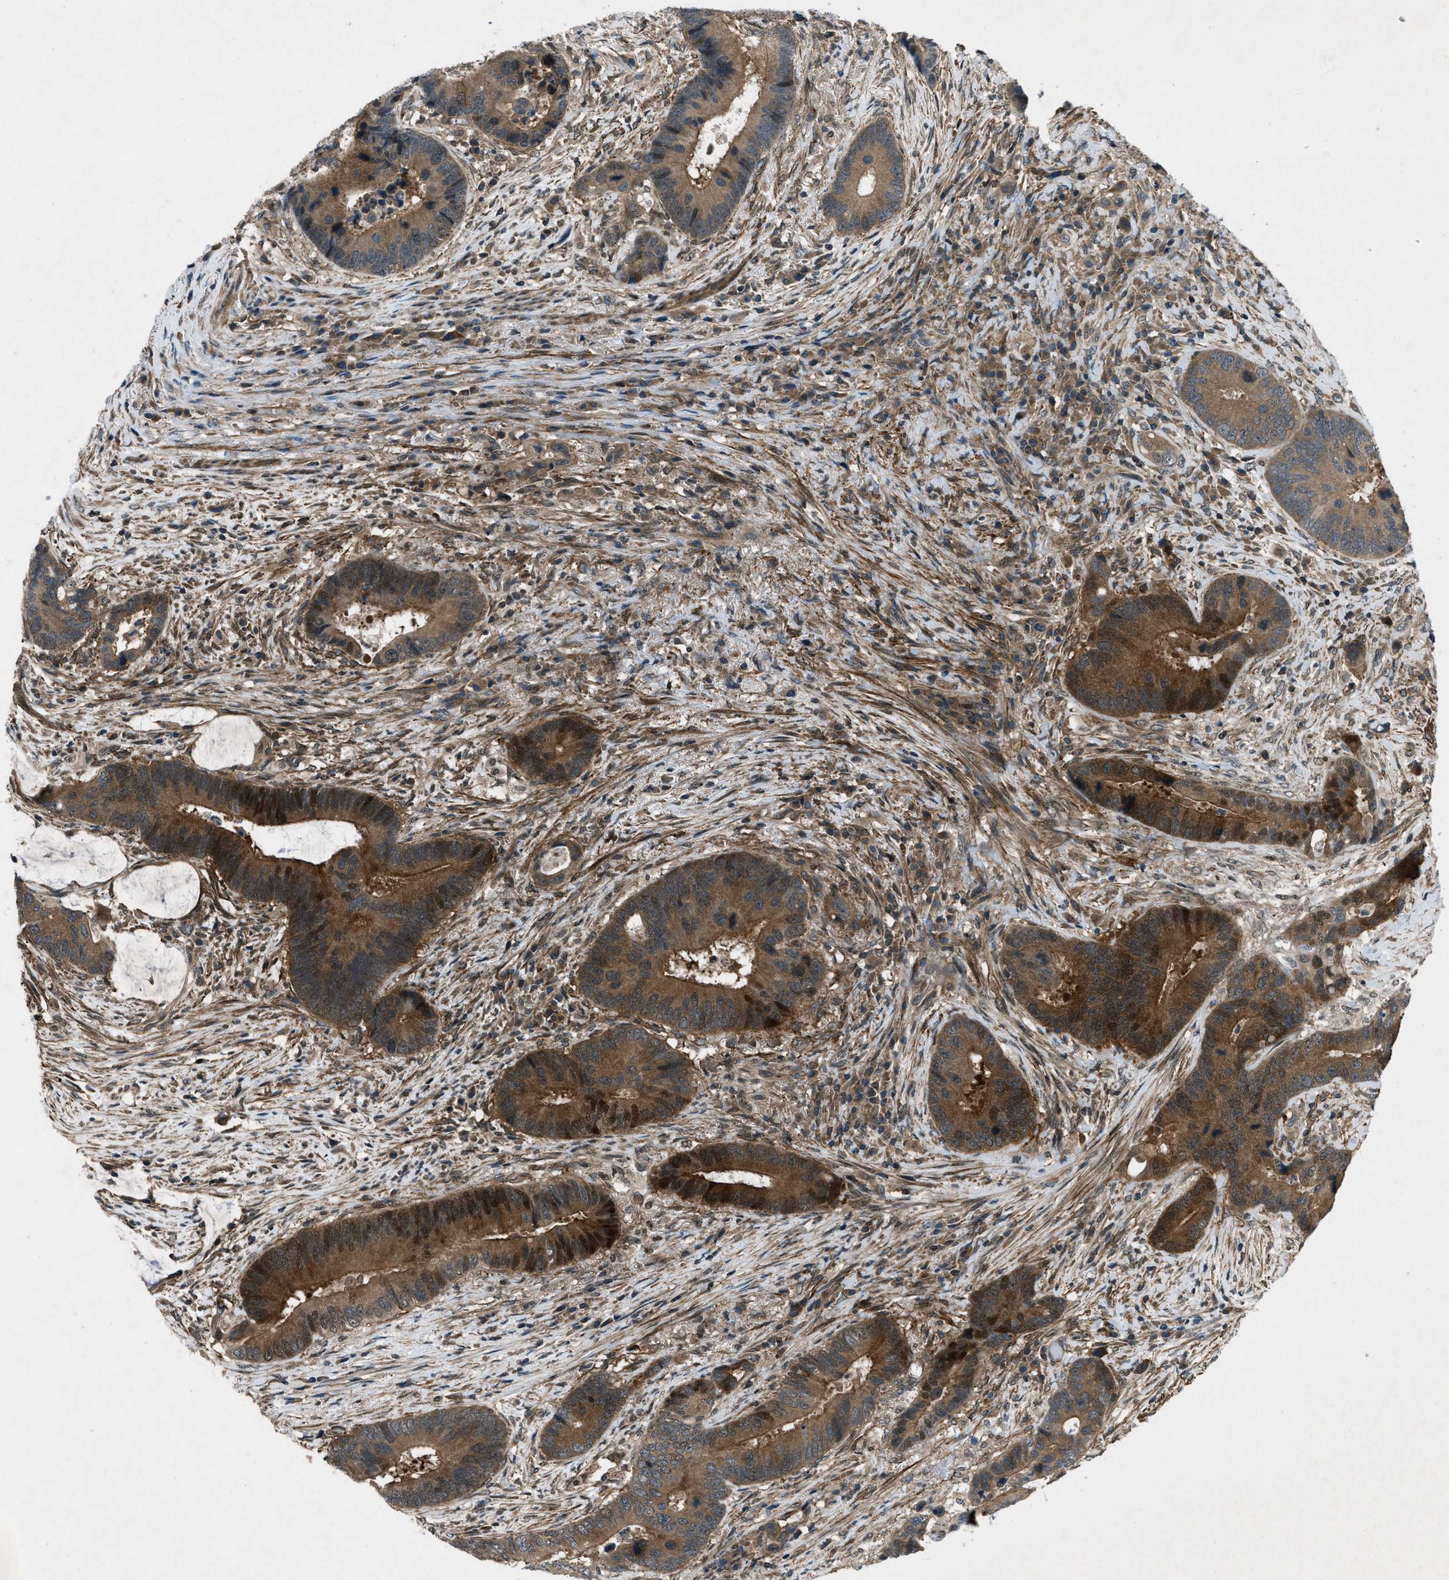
{"staining": {"intensity": "moderate", "quantity": ">75%", "location": "cytoplasmic/membranous,nuclear"}, "tissue": "colorectal cancer", "cell_type": "Tumor cells", "image_type": "cancer", "snomed": [{"axis": "morphology", "description": "Adenocarcinoma, NOS"}, {"axis": "topography", "description": "Rectum"}], "caption": "Colorectal adenocarcinoma was stained to show a protein in brown. There is medium levels of moderate cytoplasmic/membranous and nuclear staining in approximately >75% of tumor cells. (IHC, brightfield microscopy, high magnification).", "gene": "EPSTI1", "patient": {"sex": "female", "age": 89}}